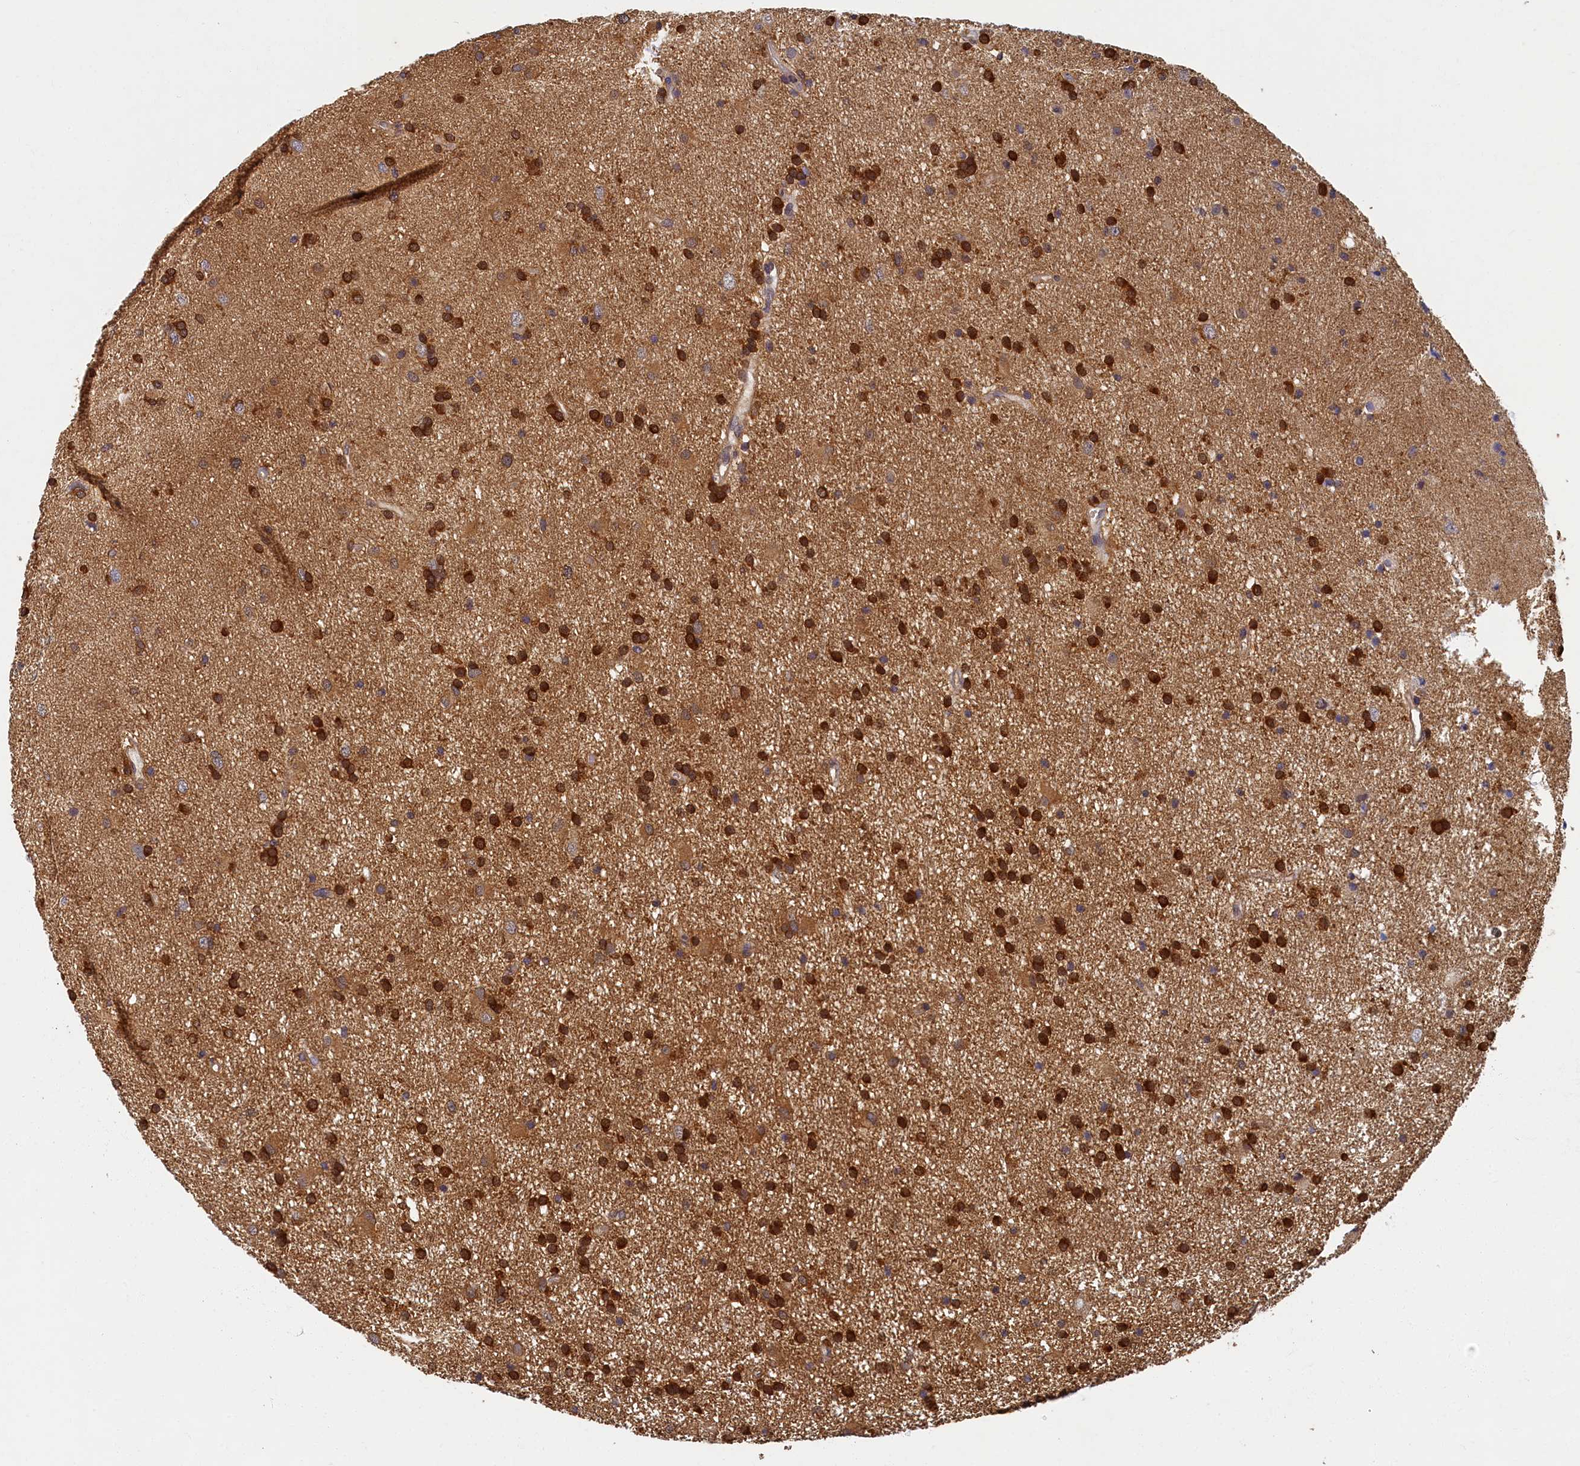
{"staining": {"intensity": "strong", "quantity": ">75%", "location": "cytoplasmic/membranous"}, "tissue": "glioma", "cell_type": "Tumor cells", "image_type": "cancer", "snomed": [{"axis": "morphology", "description": "Glioma, malignant, High grade"}, {"axis": "topography", "description": "Brain"}], "caption": "Tumor cells exhibit high levels of strong cytoplasmic/membranous expression in about >75% of cells in glioma.", "gene": "TBCB", "patient": {"sex": "male", "age": 77}}